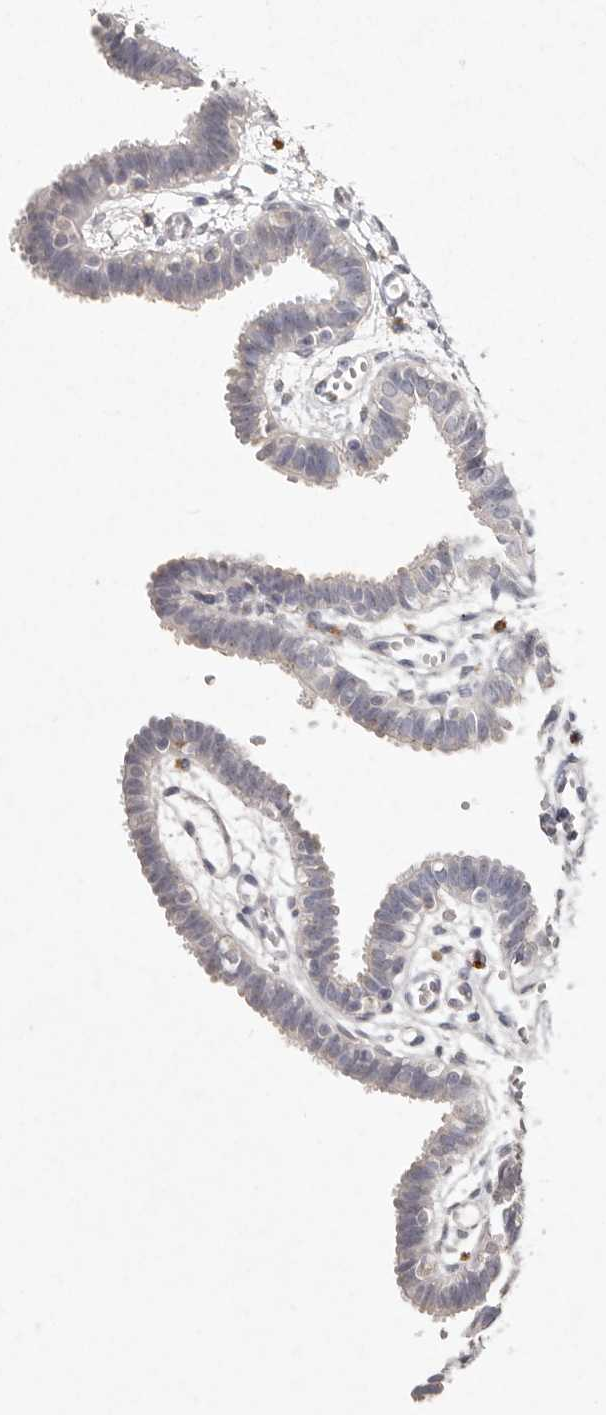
{"staining": {"intensity": "negative", "quantity": "none", "location": "none"}, "tissue": "fallopian tube", "cell_type": "Glandular cells", "image_type": "normal", "snomed": [{"axis": "morphology", "description": "Normal tissue, NOS"}, {"axis": "topography", "description": "Fallopian tube"}, {"axis": "topography", "description": "Placenta"}], "caption": "The image displays no staining of glandular cells in unremarkable fallopian tube. The staining is performed using DAB (3,3'-diaminobenzidine) brown chromogen with nuclei counter-stained in using hematoxylin.", "gene": "FAM185A", "patient": {"sex": "female", "age": 32}}